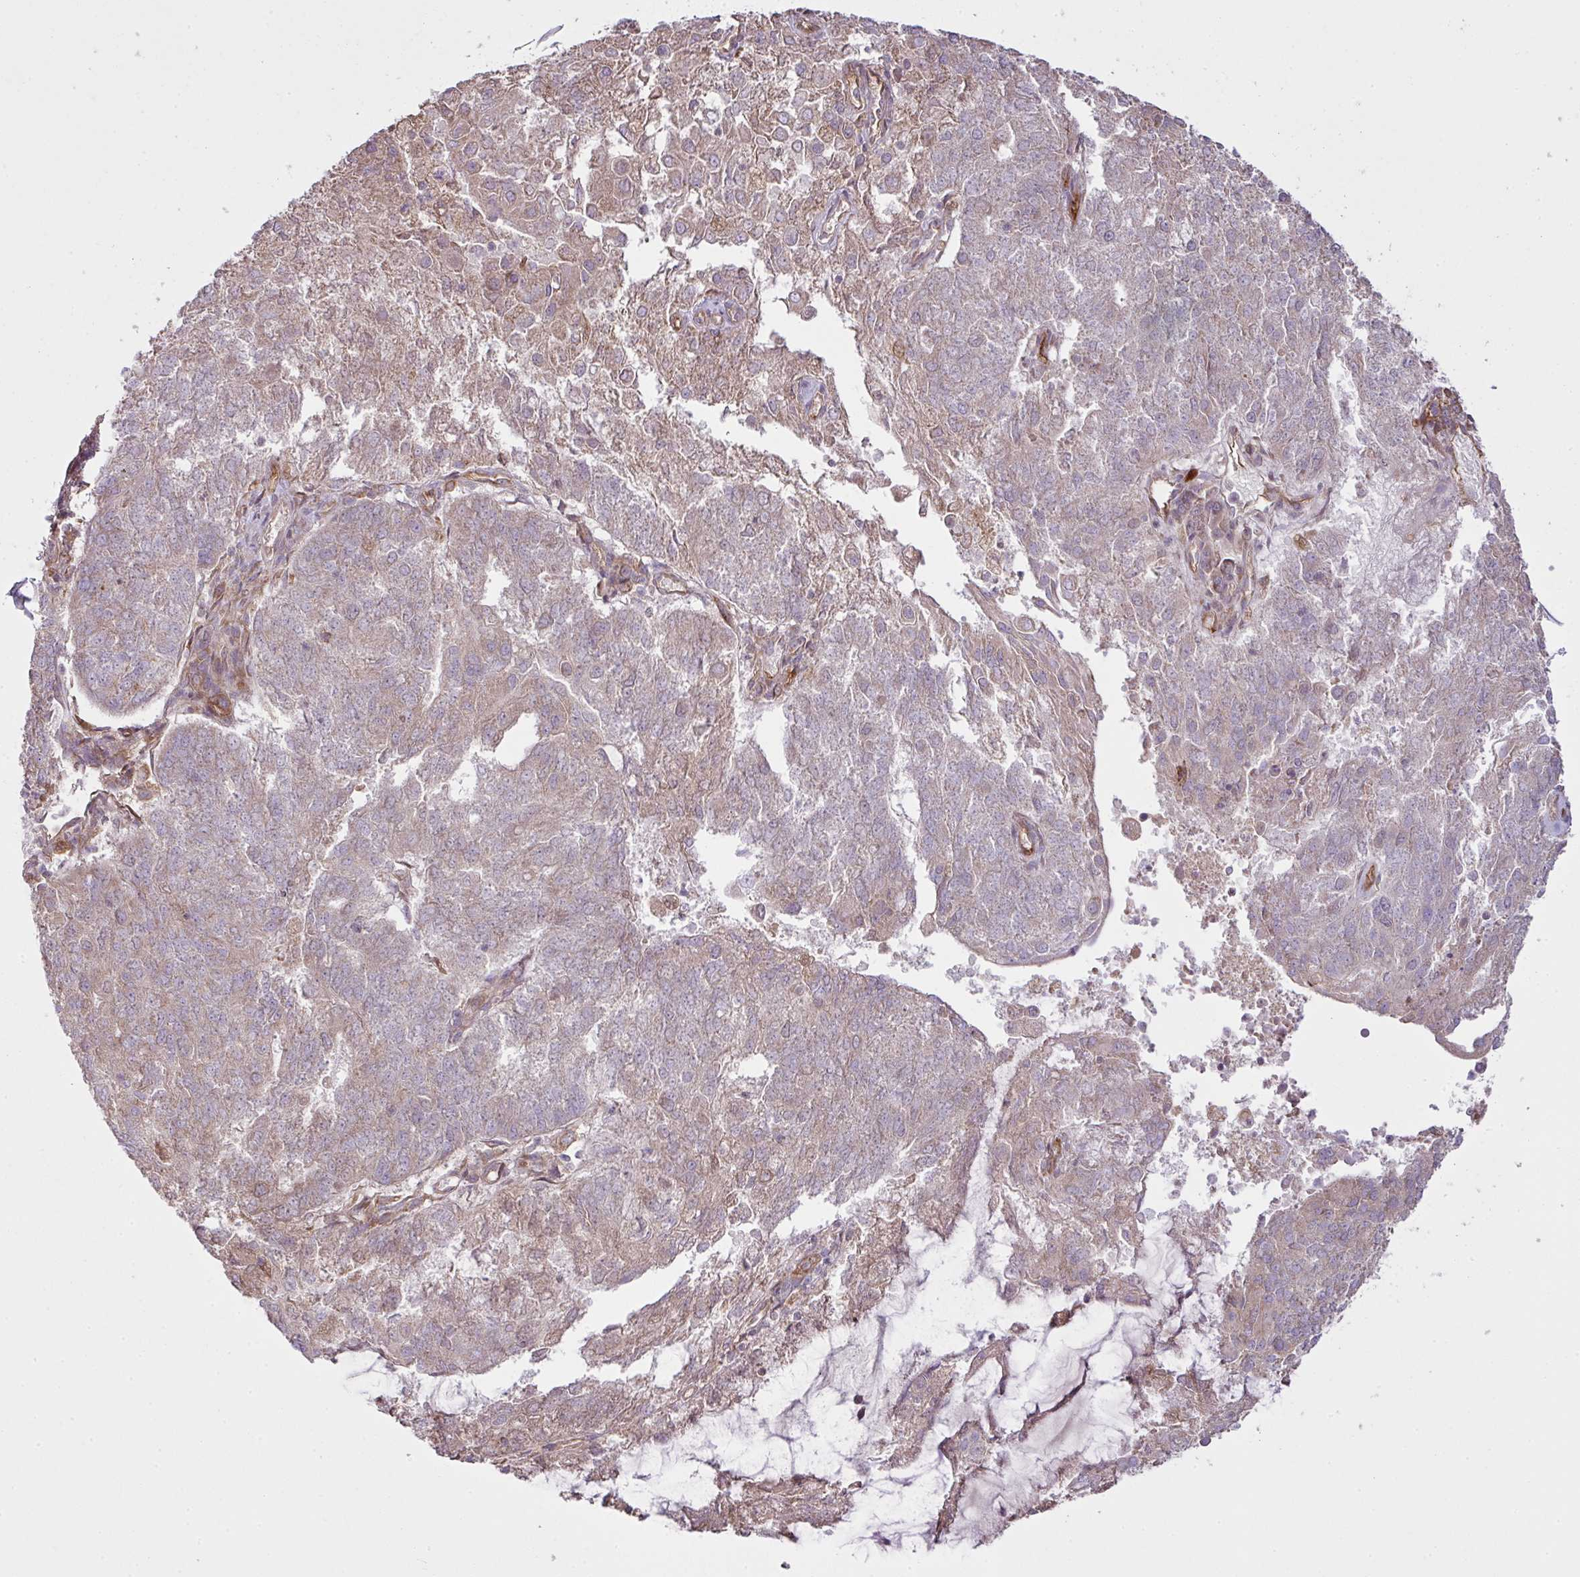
{"staining": {"intensity": "weak", "quantity": "25%-75%", "location": "cytoplasmic/membranous"}, "tissue": "endometrial cancer", "cell_type": "Tumor cells", "image_type": "cancer", "snomed": [{"axis": "morphology", "description": "Adenocarcinoma, NOS"}, {"axis": "topography", "description": "Endometrium"}], "caption": "Immunohistochemical staining of adenocarcinoma (endometrial) shows low levels of weak cytoplasmic/membranous expression in approximately 25%-75% of tumor cells.", "gene": "COX18", "patient": {"sex": "female", "age": 82}}